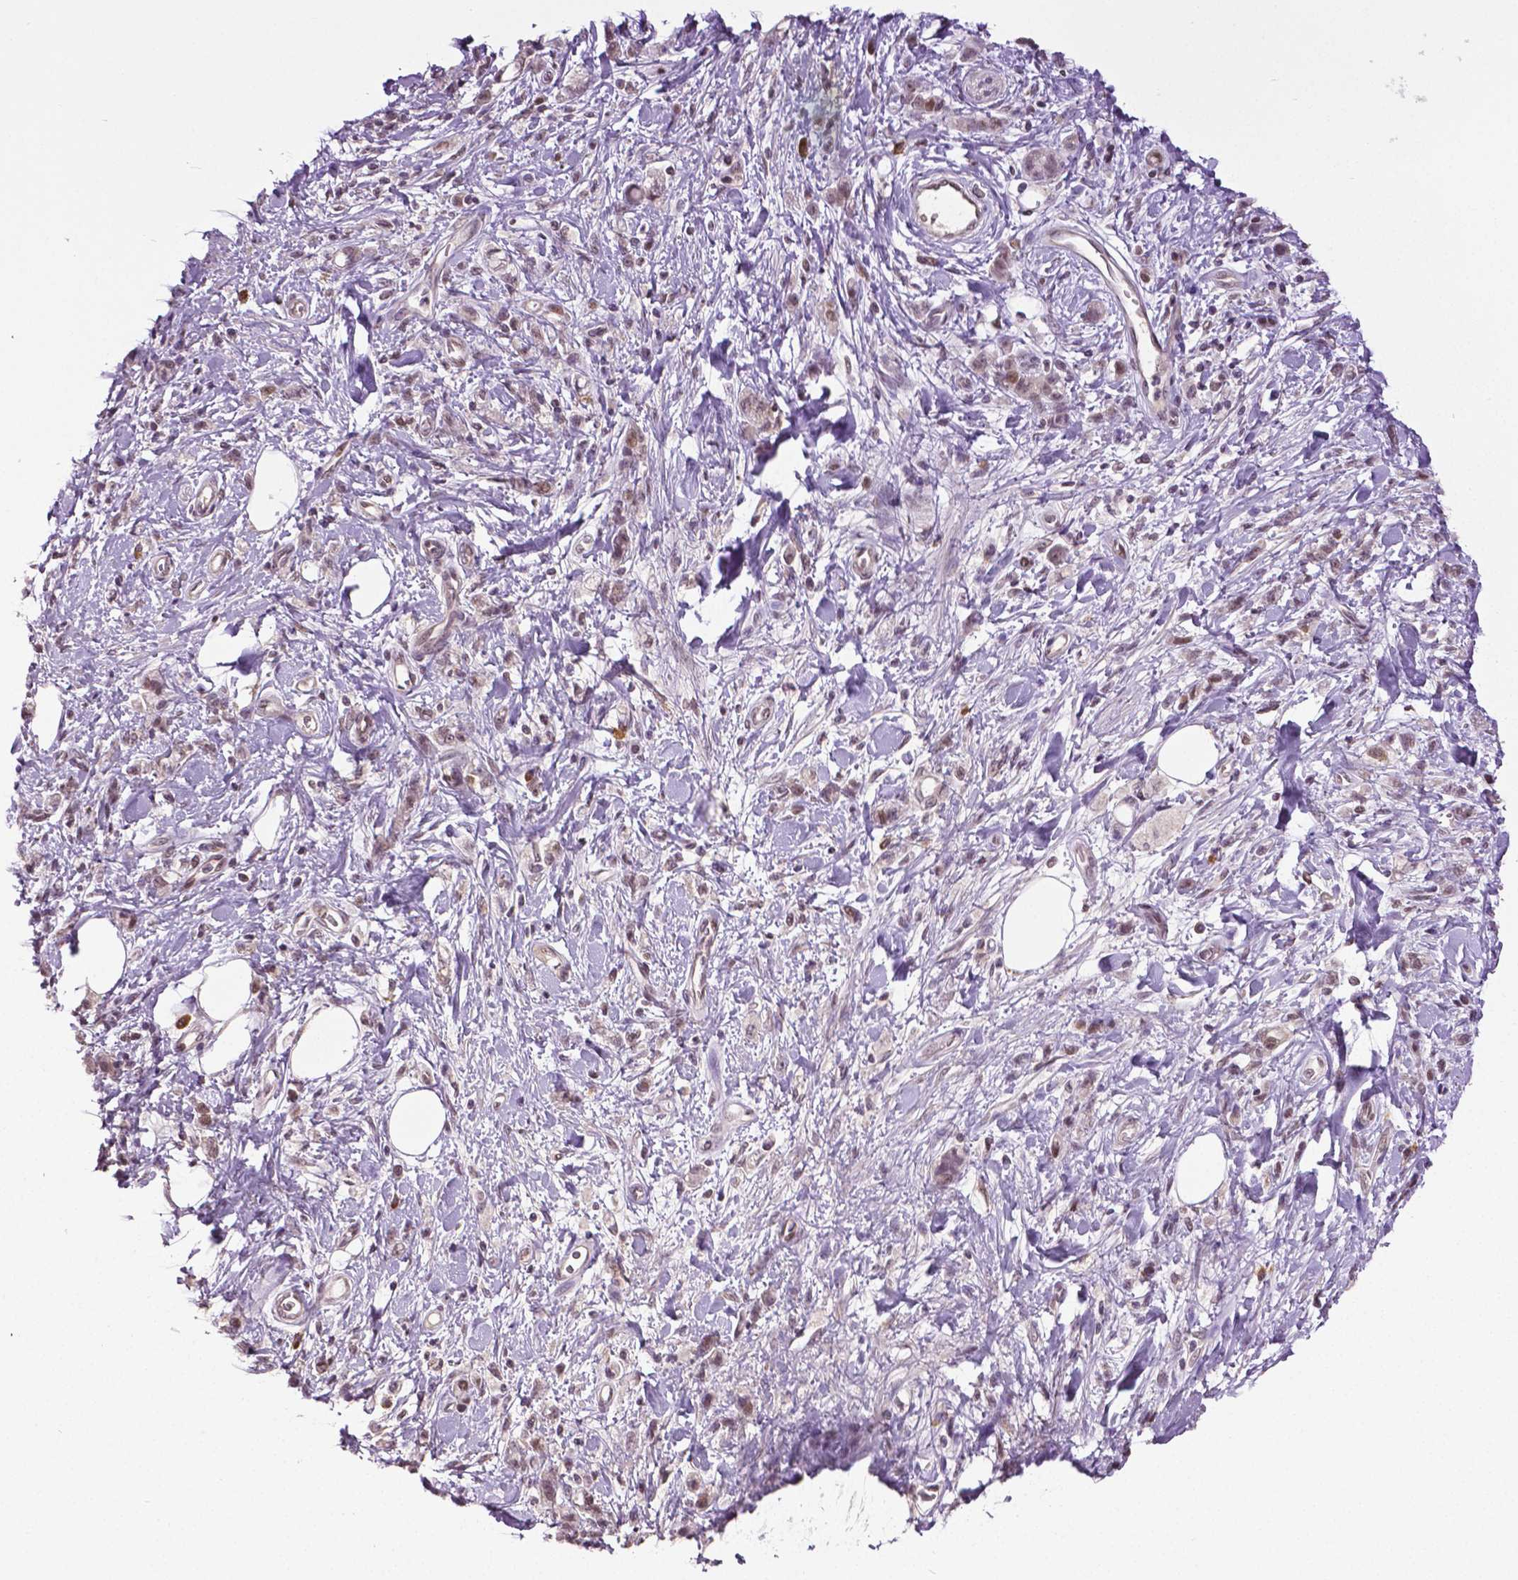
{"staining": {"intensity": "weak", "quantity": ">75%", "location": "nuclear"}, "tissue": "stomach cancer", "cell_type": "Tumor cells", "image_type": "cancer", "snomed": [{"axis": "morphology", "description": "Adenocarcinoma, NOS"}, {"axis": "topography", "description": "Stomach"}], "caption": "High-power microscopy captured an immunohistochemistry image of stomach cancer (adenocarcinoma), revealing weak nuclear expression in approximately >75% of tumor cells. (IHC, brightfield microscopy, high magnification).", "gene": "DLX5", "patient": {"sex": "male", "age": 77}}